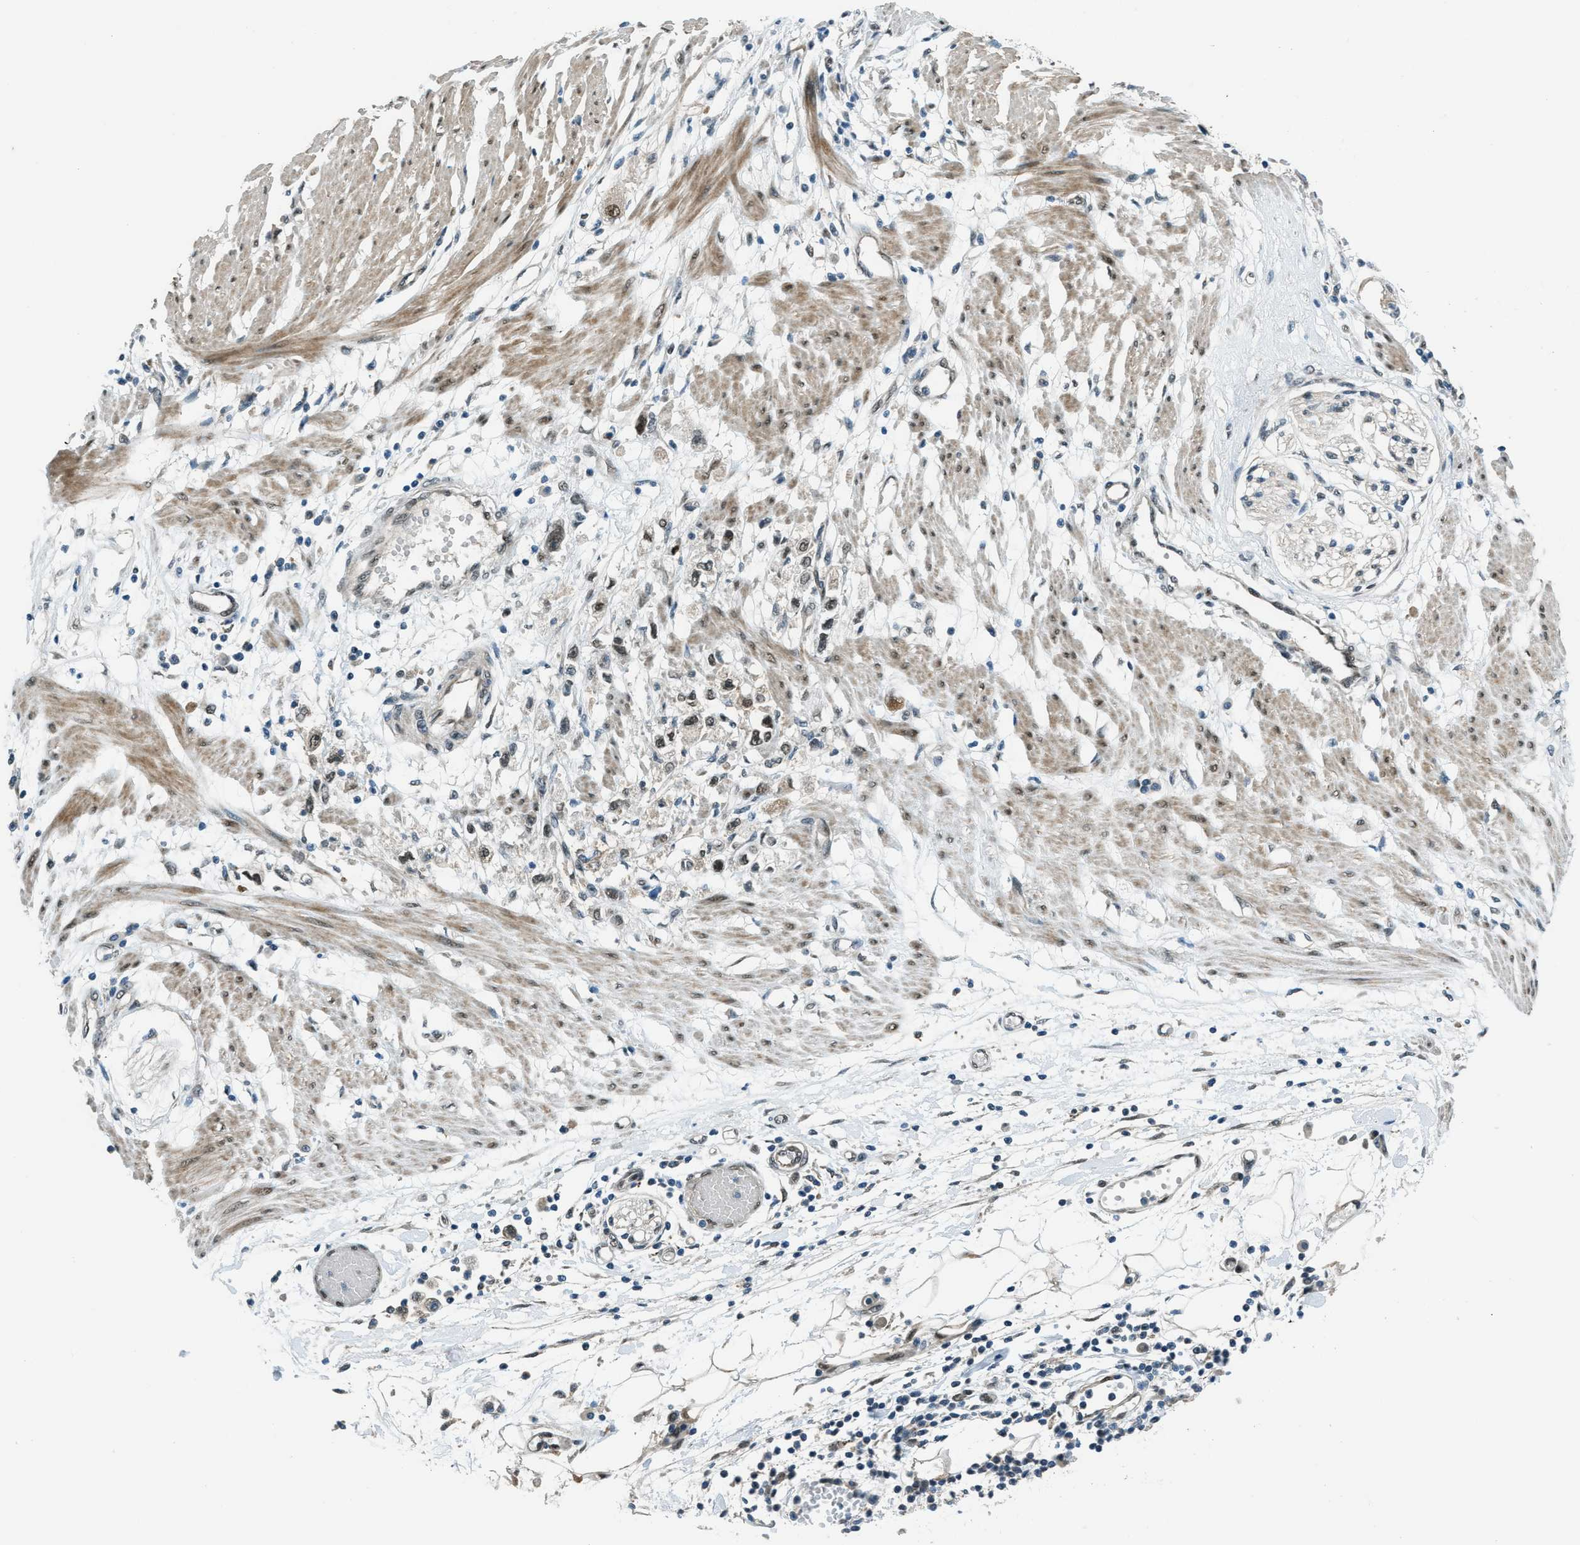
{"staining": {"intensity": "weak", "quantity": "25%-75%", "location": "nuclear"}, "tissue": "stomach cancer", "cell_type": "Tumor cells", "image_type": "cancer", "snomed": [{"axis": "morphology", "description": "Adenocarcinoma, NOS"}, {"axis": "topography", "description": "Stomach"}], "caption": "A brown stain shows weak nuclear positivity of a protein in stomach cancer tumor cells.", "gene": "NPEPL1", "patient": {"sex": "female", "age": 59}}